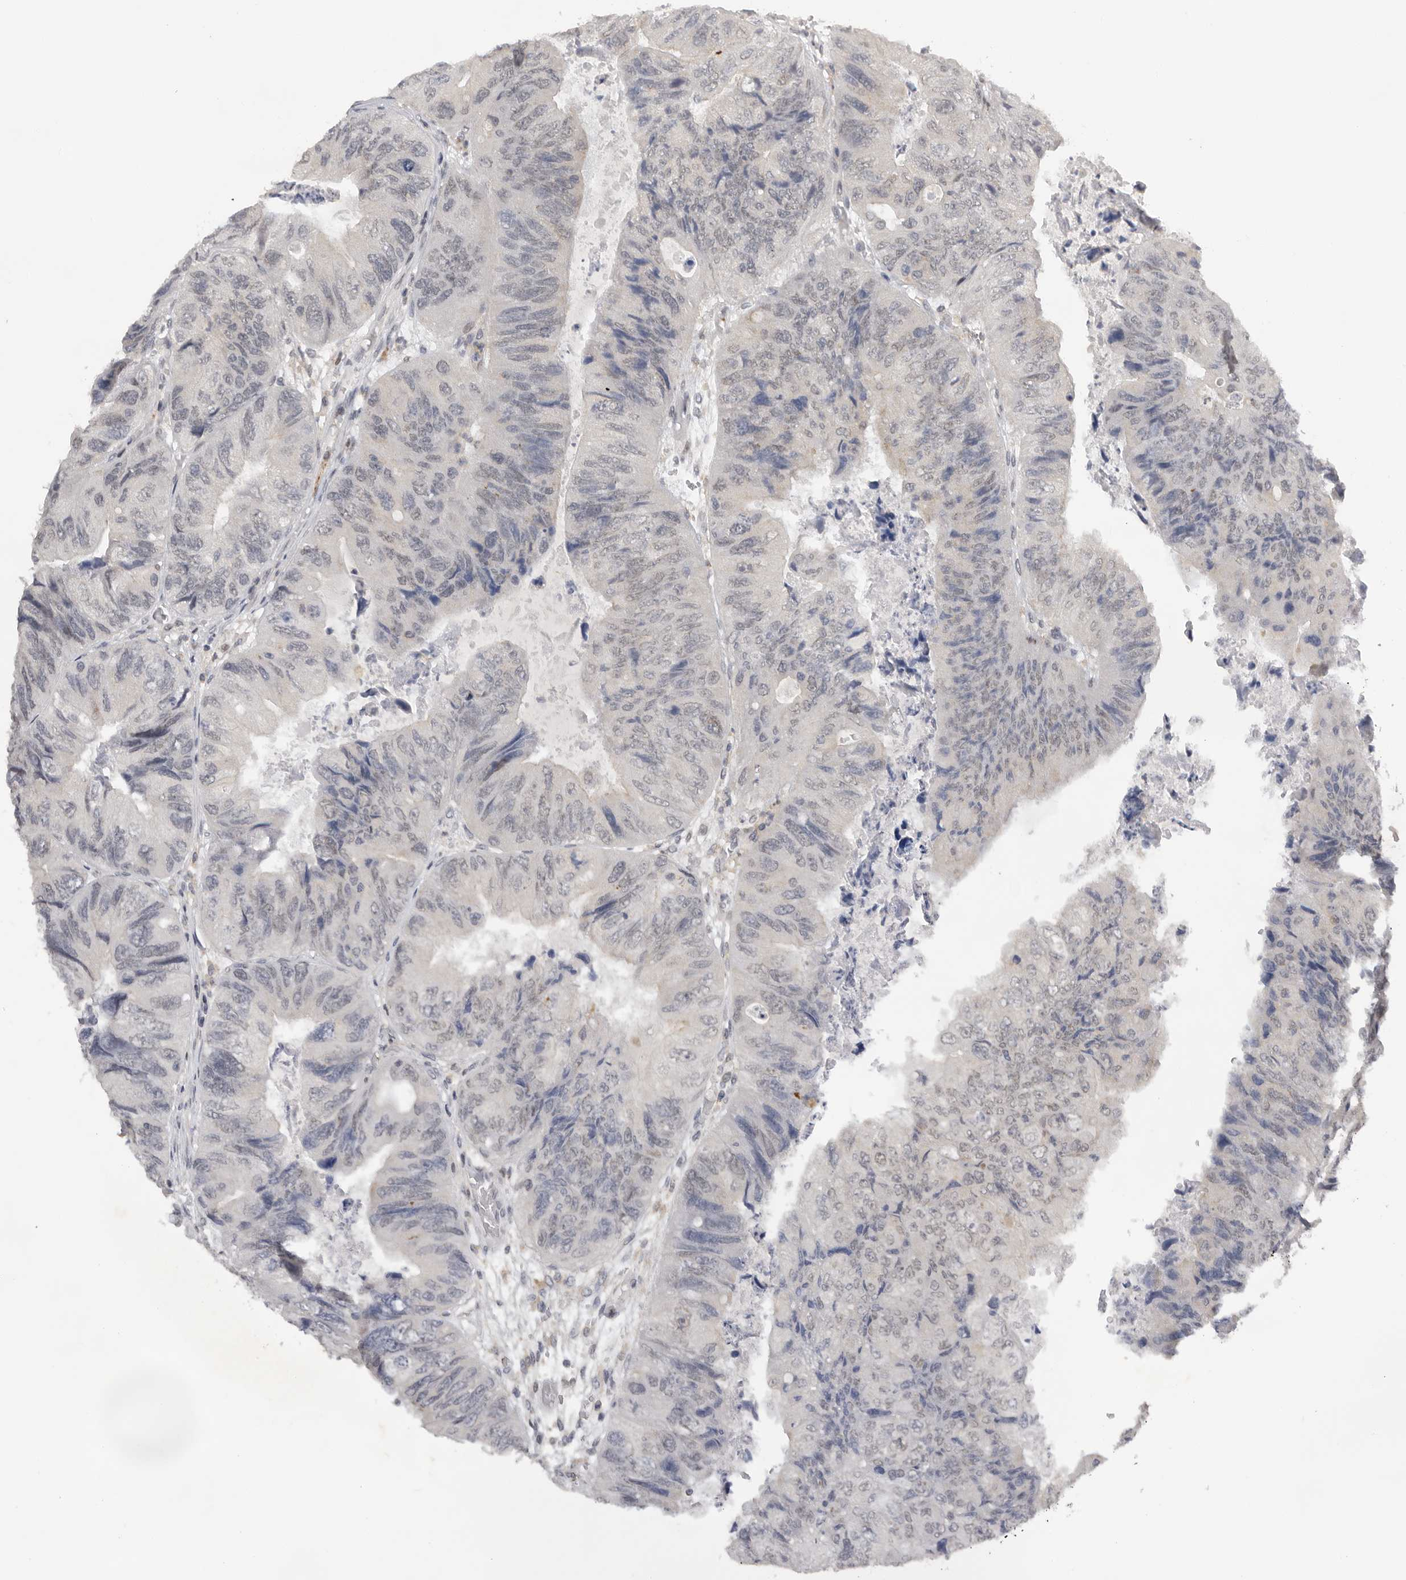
{"staining": {"intensity": "negative", "quantity": "none", "location": "none"}, "tissue": "colorectal cancer", "cell_type": "Tumor cells", "image_type": "cancer", "snomed": [{"axis": "morphology", "description": "Adenocarcinoma, NOS"}, {"axis": "topography", "description": "Rectum"}], "caption": "Tumor cells are negative for protein expression in human colorectal cancer.", "gene": "KIF2B", "patient": {"sex": "male", "age": 63}}